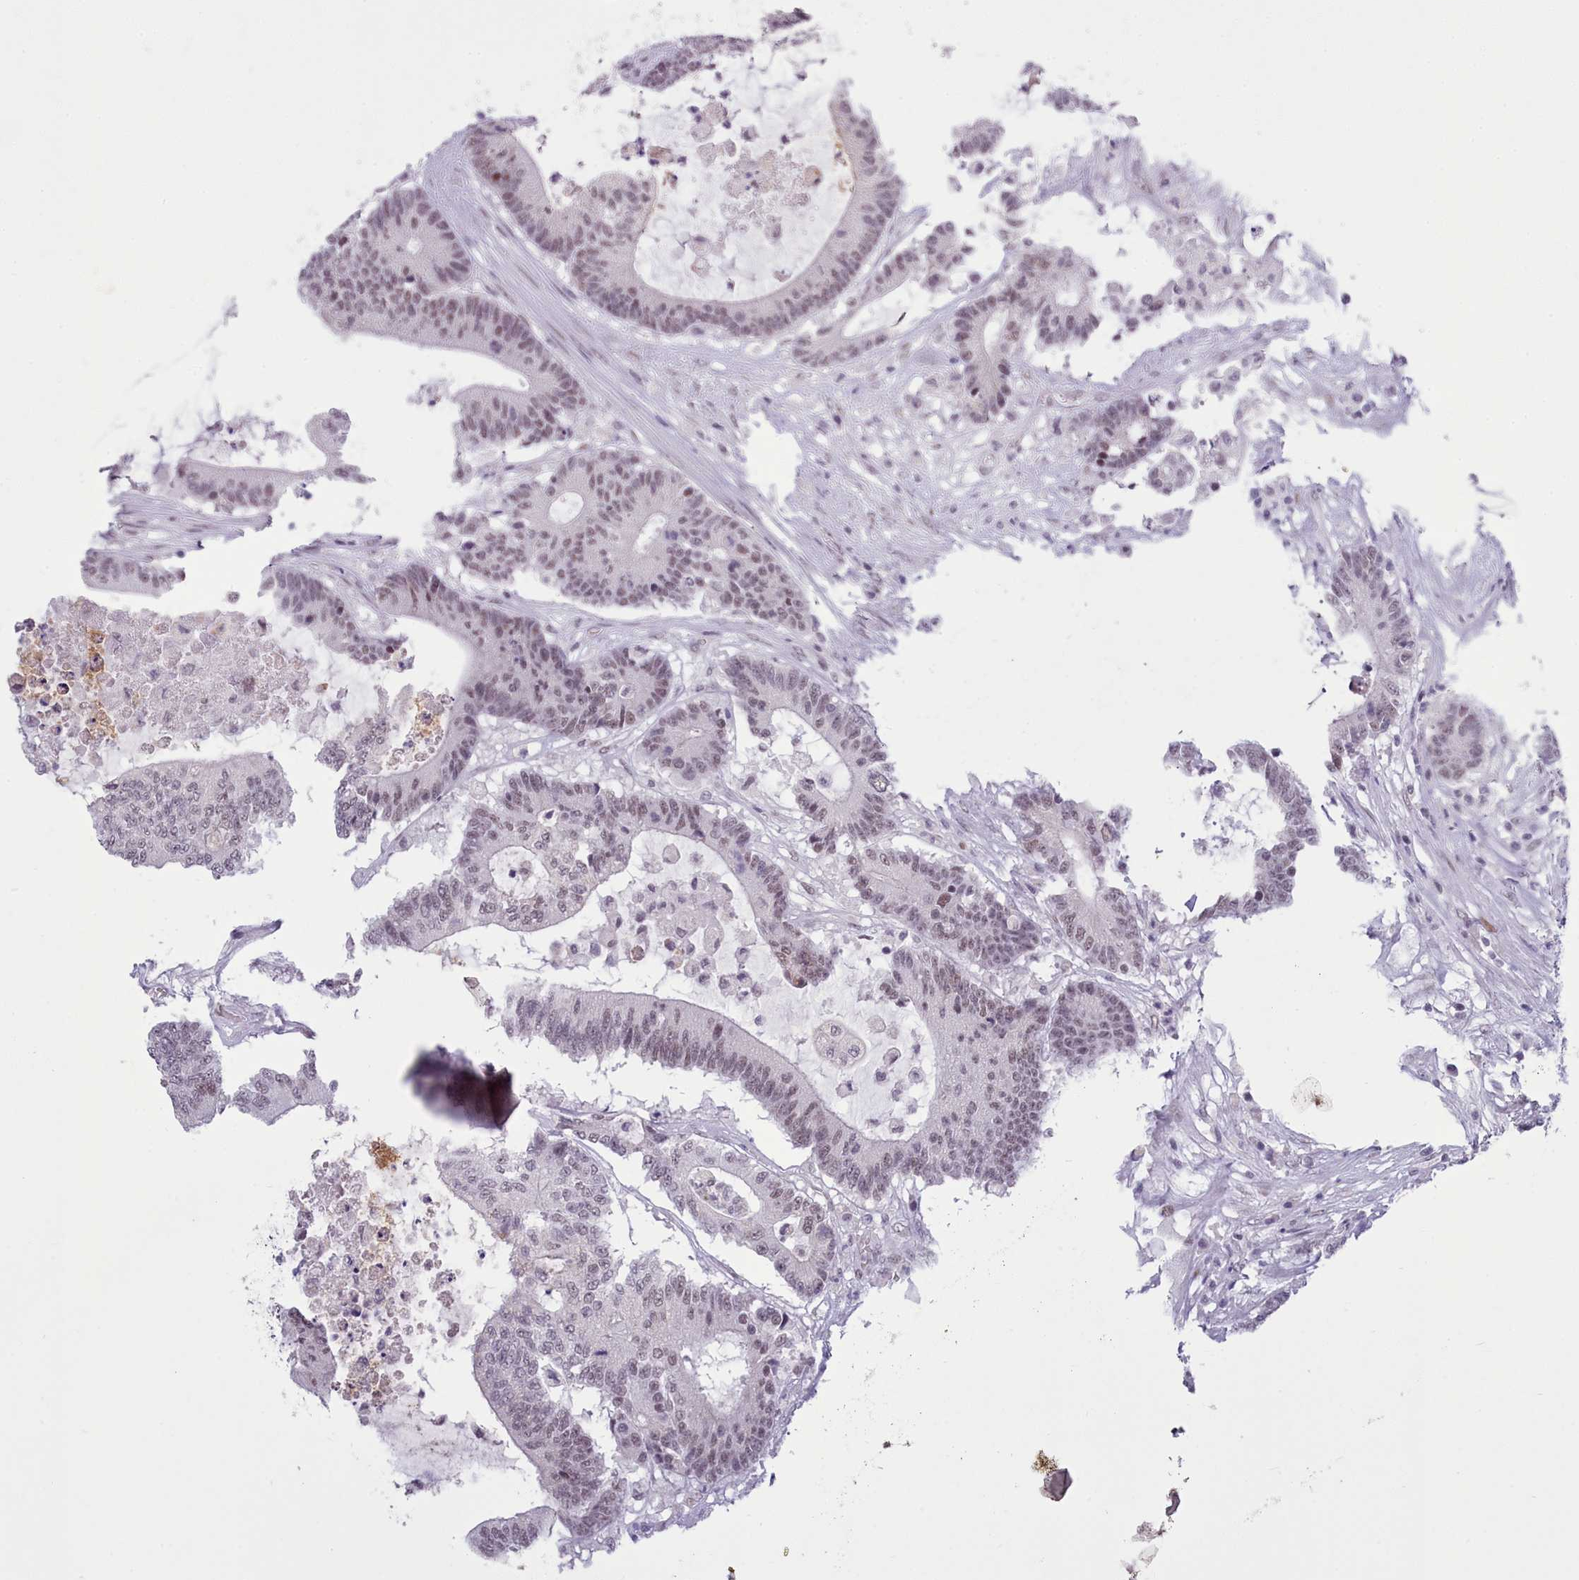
{"staining": {"intensity": "weak", "quantity": "25%-75%", "location": "nuclear"}, "tissue": "colorectal cancer", "cell_type": "Tumor cells", "image_type": "cancer", "snomed": [{"axis": "morphology", "description": "Adenocarcinoma, NOS"}, {"axis": "topography", "description": "Colon"}], "caption": "Immunohistochemical staining of colorectal adenocarcinoma reveals weak nuclear protein expression in approximately 25%-75% of tumor cells. The staining was performed using DAB to visualize the protein expression in brown, while the nuclei were stained in blue with hematoxylin (Magnification: 20x).", "gene": "RFX1", "patient": {"sex": "female", "age": 84}}